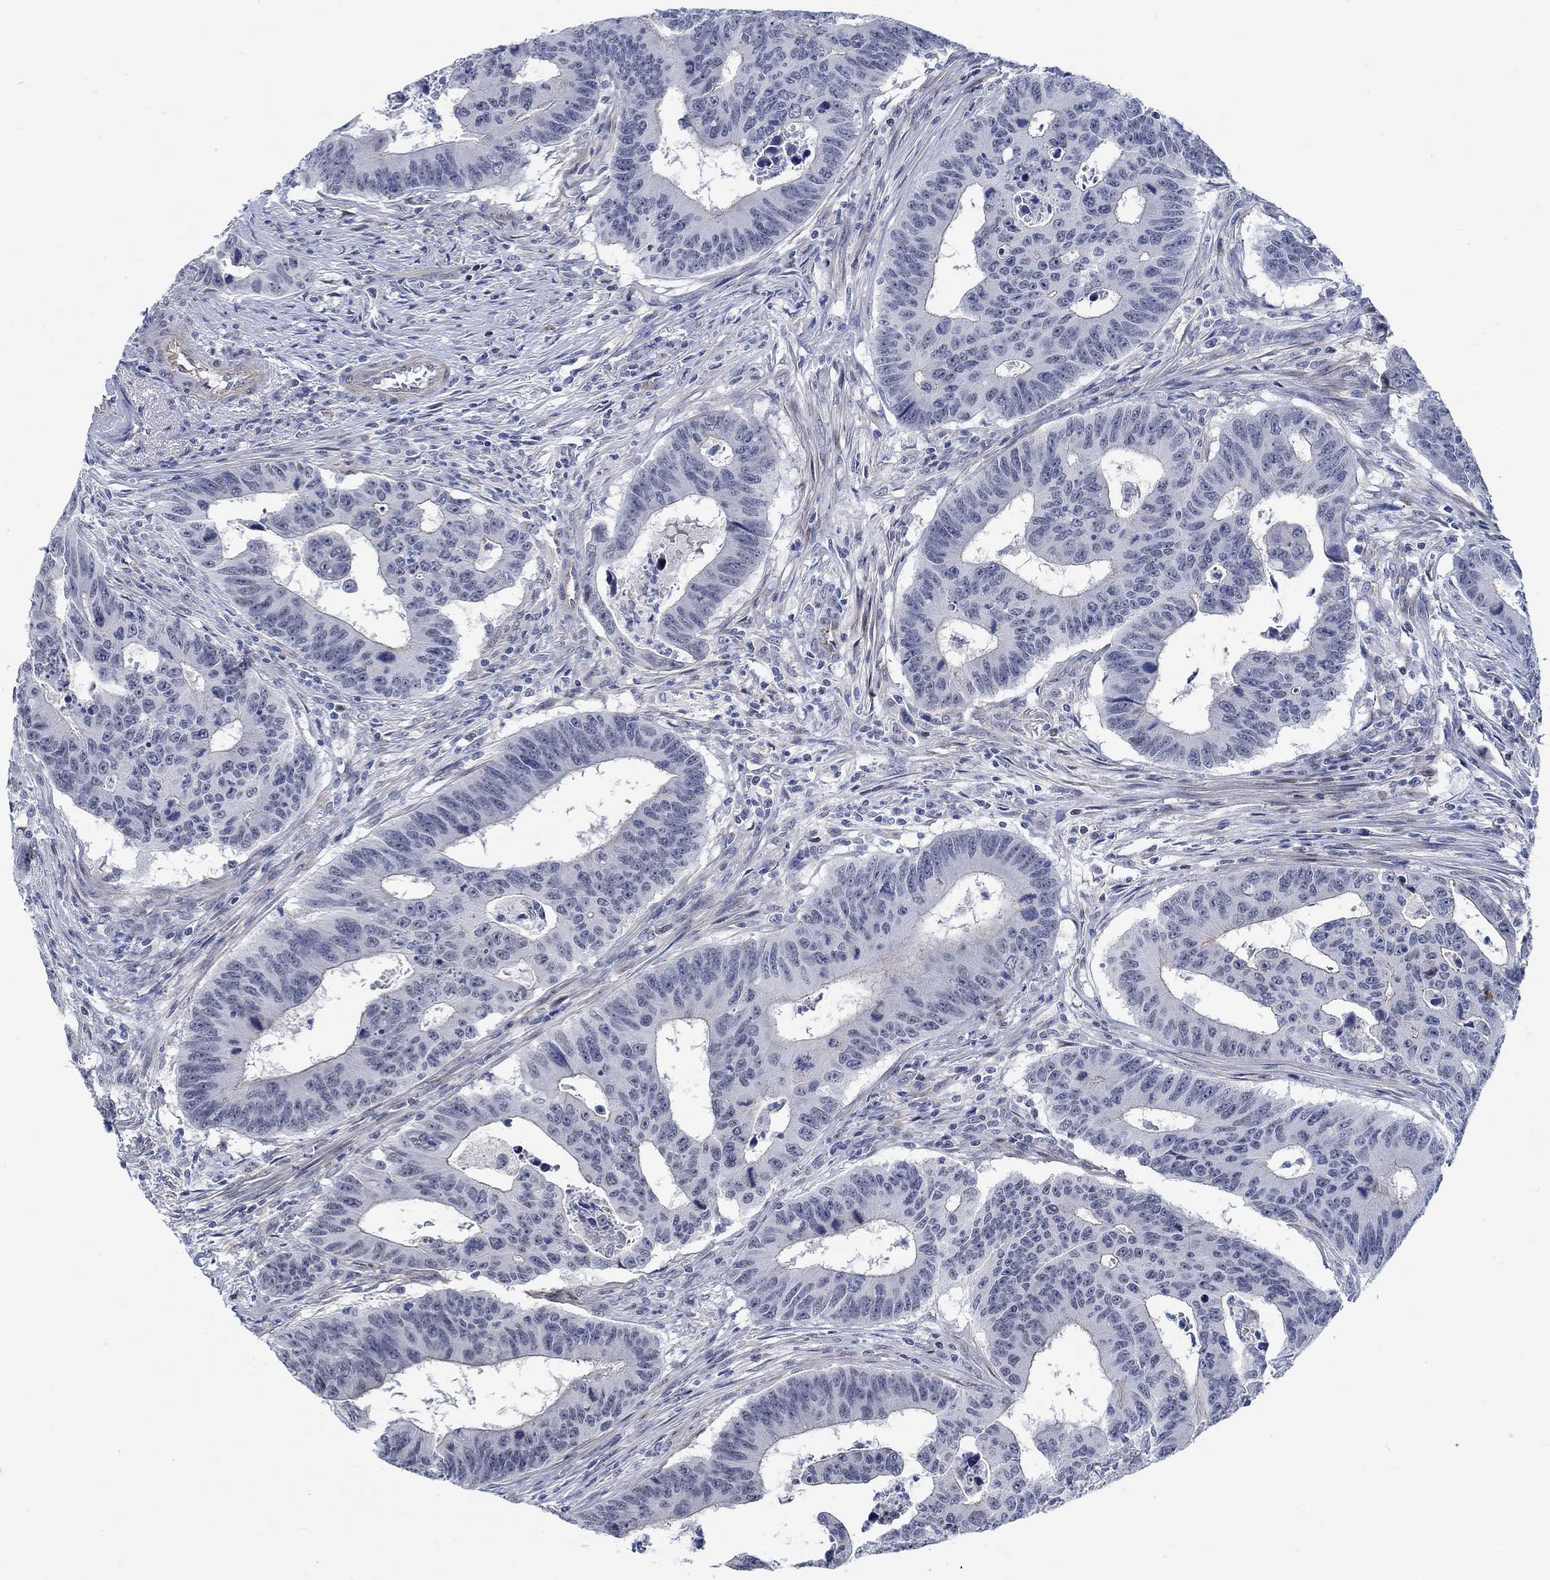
{"staining": {"intensity": "negative", "quantity": "none", "location": "none"}, "tissue": "colorectal cancer", "cell_type": "Tumor cells", "image_type": "cancer", "snomed": [{"axis": "morphology", "description": "Adenocarcinoma, NOS"}, {"axis": "topography", "description": "Appendix"}, {"axis": "topography", "description": "Colon"}, {"axis": "topography", "description": "Cecum"}, {"axis": "topography", "description": "Colon asc"}], "caption": "IHC of colorectal cancer (adenocarcinoma) exhibits no staining in tumor cells.", "gene": "KCNH8", "patient": {"sex": "female", "age": 85}}